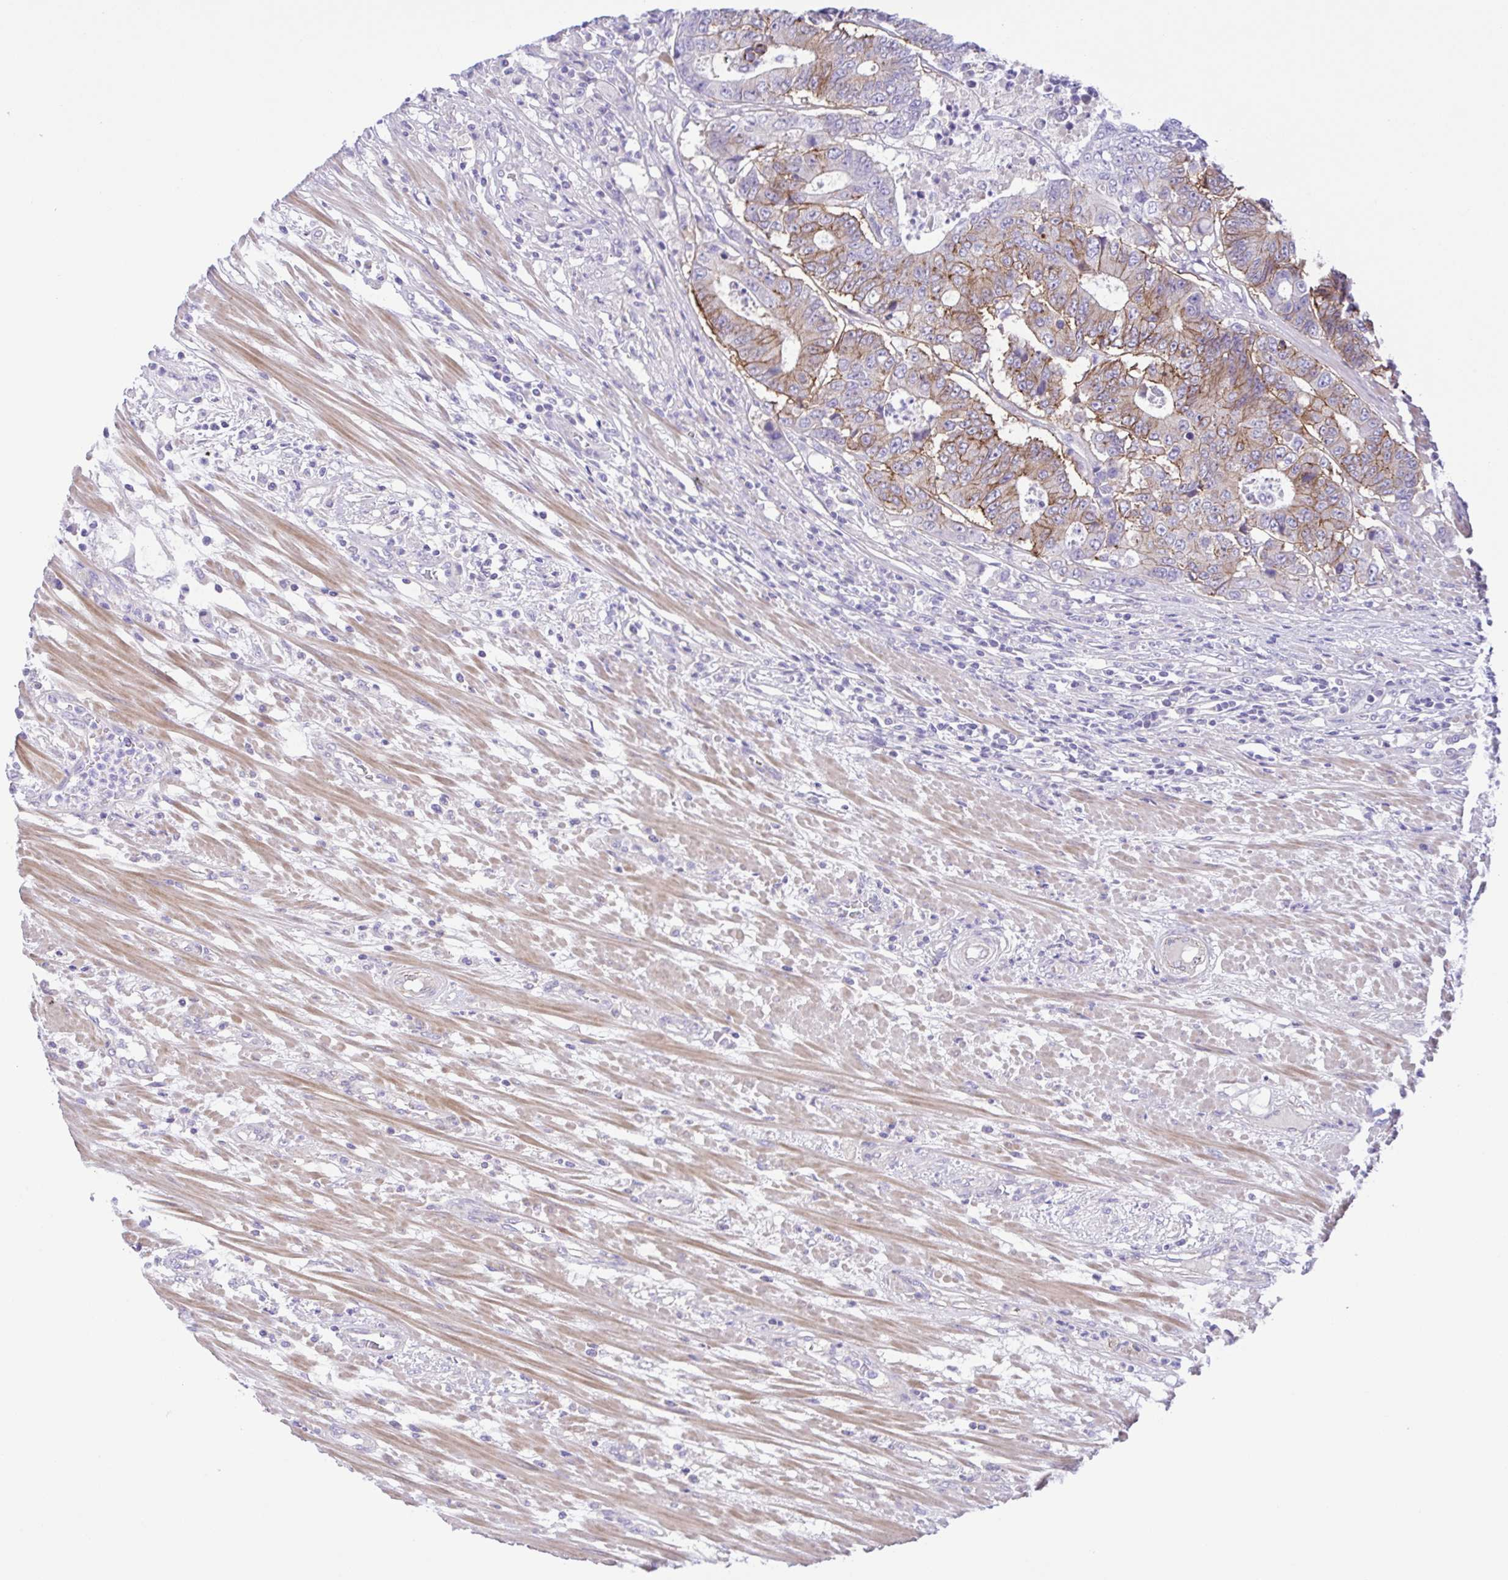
{"staining": {"intensity": "strong", "quantity": "25%-75%", "location": "cytoplasmic/membranous"}, "tissue": "colorectal cancer", "cell_type": "Tumor cells", "image_type": "cancer", "snomed": [{"axis": "morphology", "description": "Adenocarcinoma, NOS"}, {"axis": "topography", "description": "Colon"}], "caption": "Immunohistochemistry of adenocarcinoma (colorectal) reveals high levels of strong cytoplasmic/membranous staining in approximately 25%-75% of tumor cells.", "gene": "ISM2", "patient": {"sex": "female", "age": 48}}